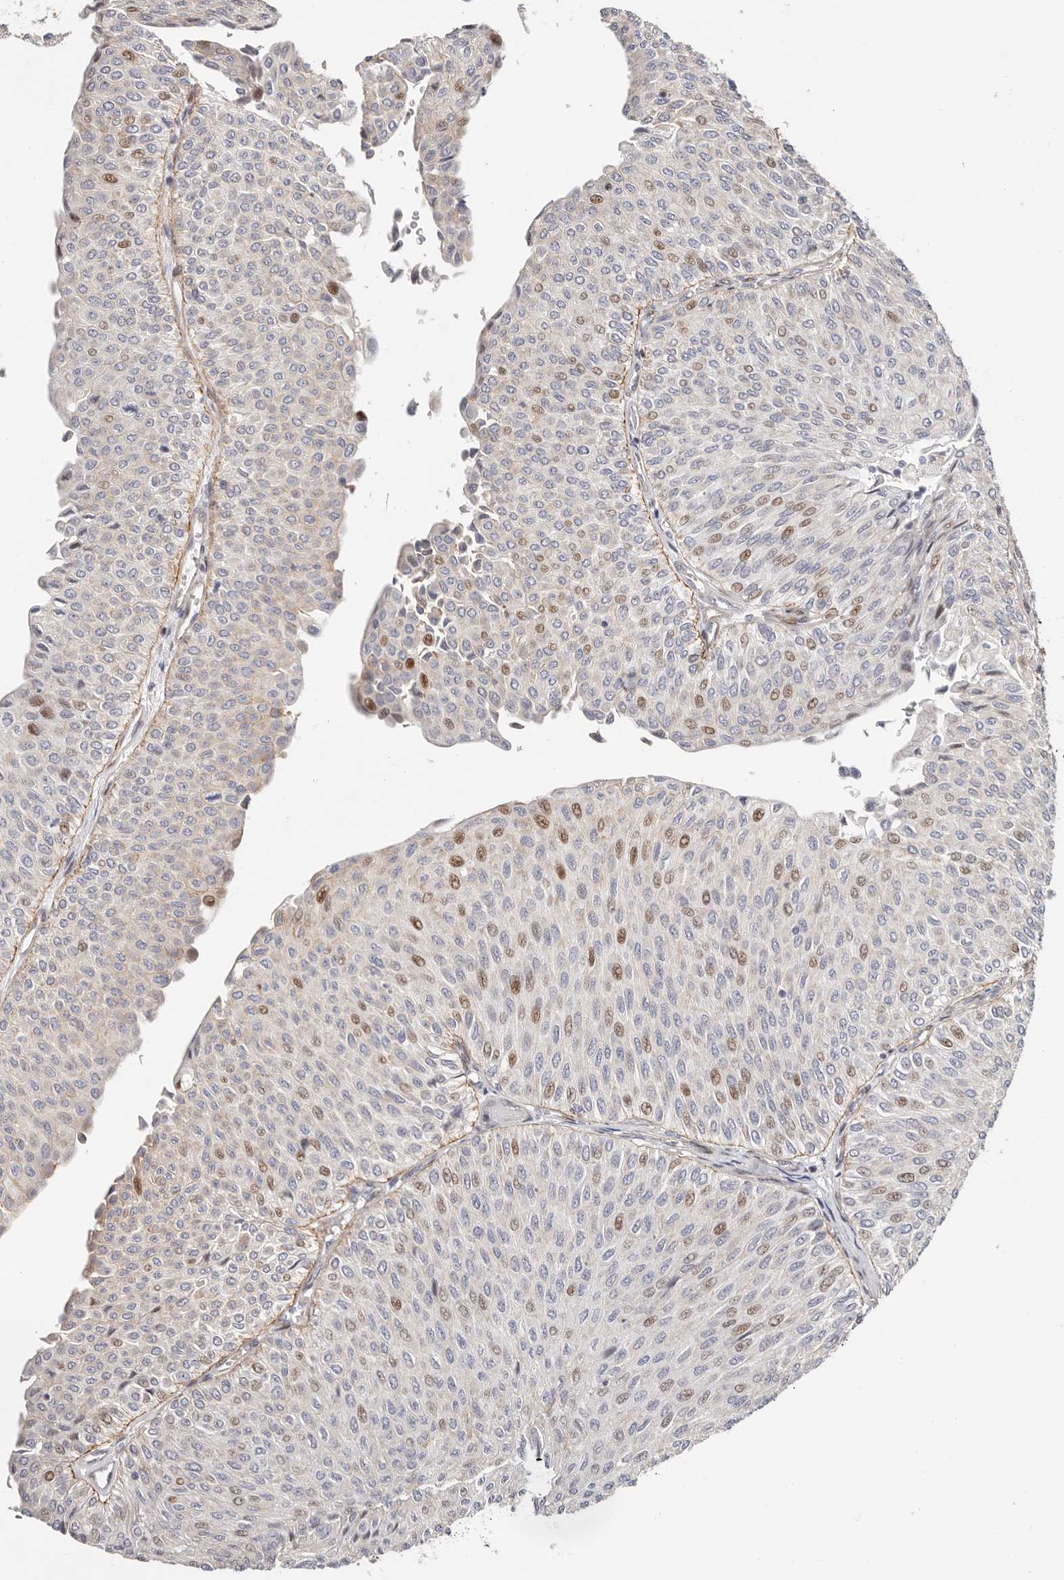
{"staining": {"intensity": "moderate", "quantity": "<25%", "location": "nuclear"}, "tissue": "urothelial cancer", "cell_type": "Tumor cells", "image_type": "cancer", "snomed": [{"axis": "morphology", "description": "Urothelial carcinoma, Low grade"}, {"axis": "topography", "description": "Urinary bladder"}], "caption": "Immunohistochemical staining of urothelial carcinoma (low-grade) displays low levels of moderate nuclear protein staining in approximately <25% of tumor cells.", "gene": "EPHX3", "patient": {"sex": "male", "age": 78}}